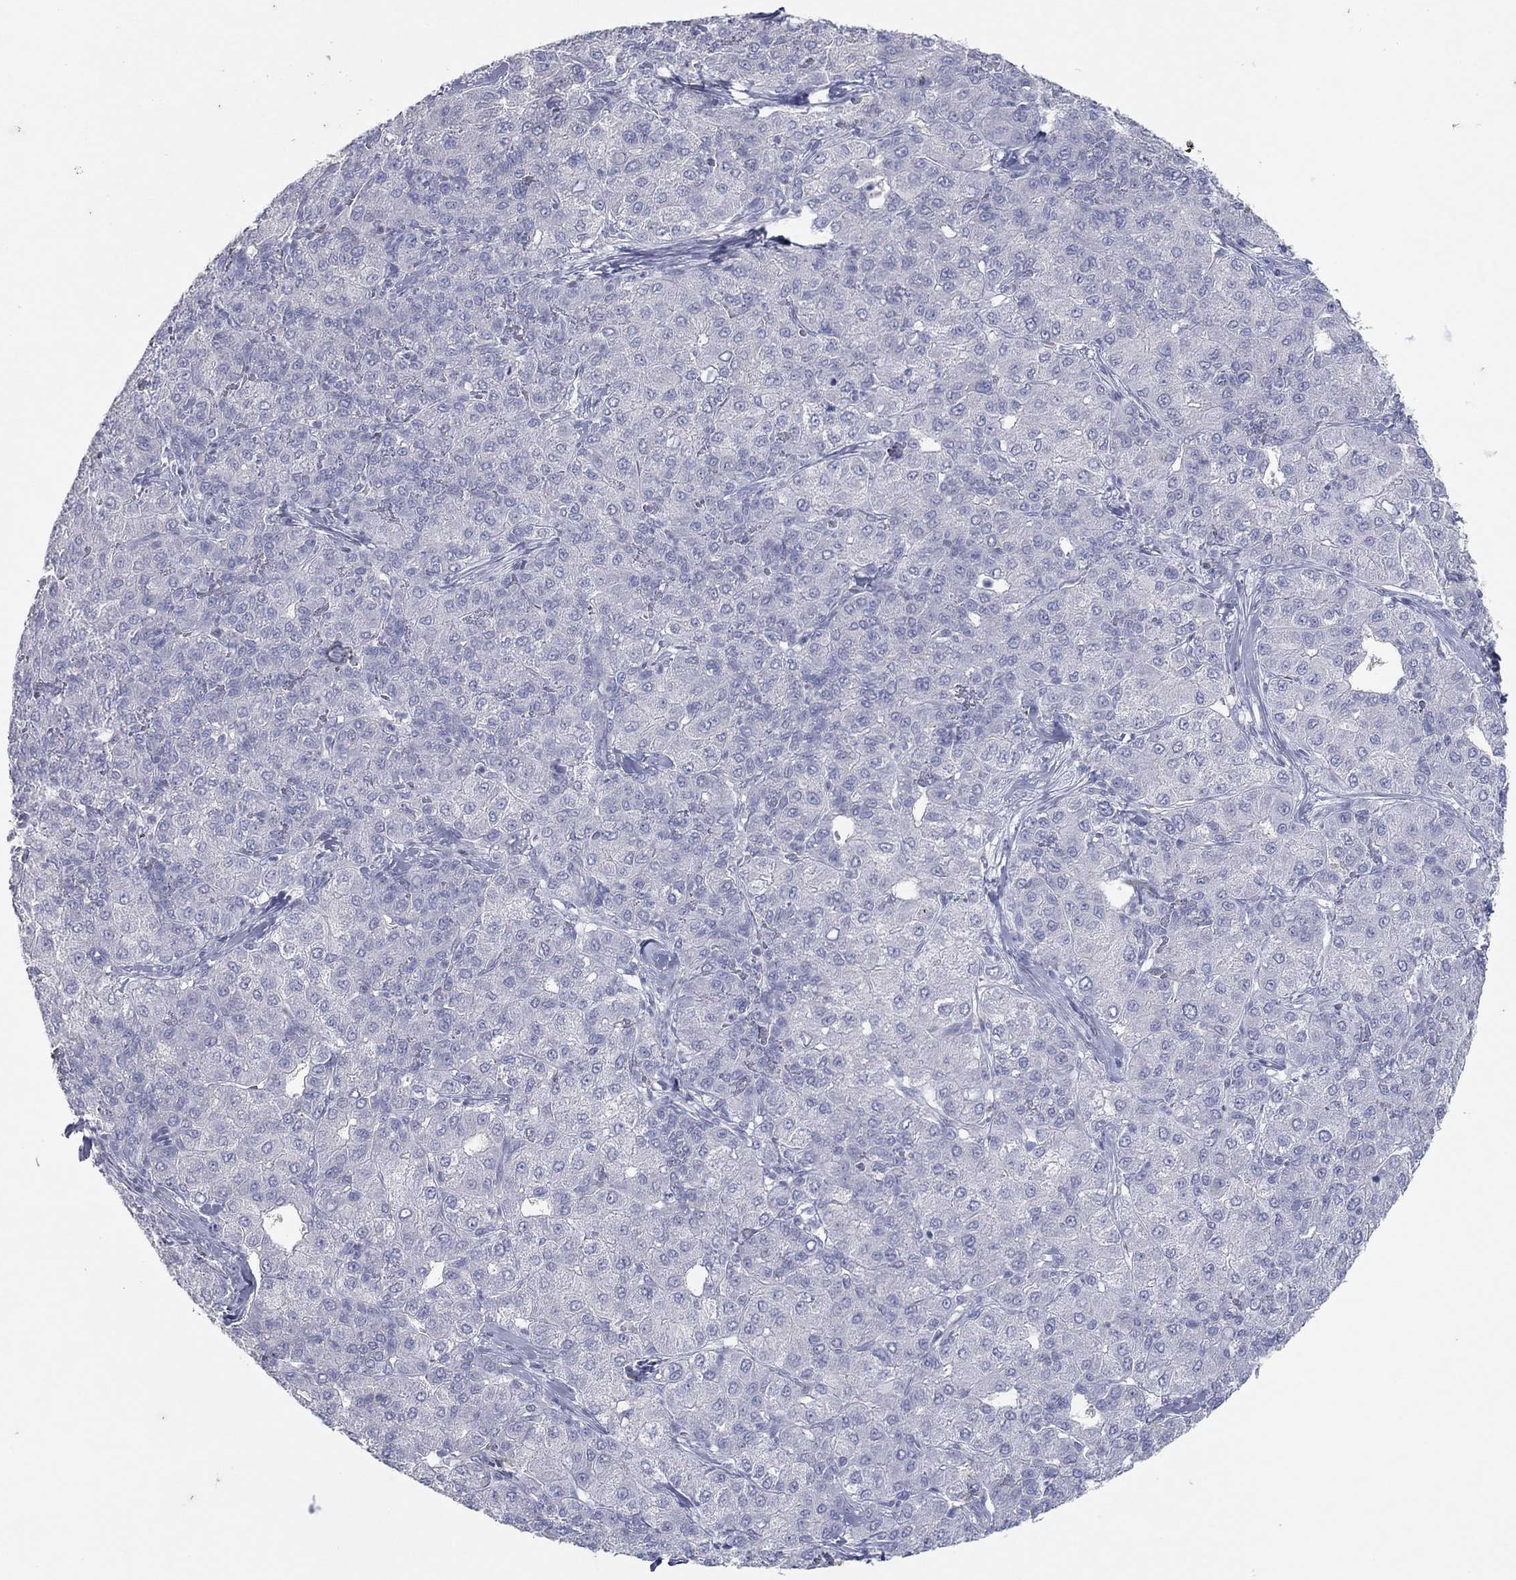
{"staining": {"intensity": "negative", "quantity": "none", "location": "none"}, "tissue": "liver cancer", "cell_type": "Tumor cells", "image_type": "cancer", "snomed": [{"axis": "morphology", "description": "Carcinoma, Hepatocellular, NOS"}, {"axis": "topography", "description": "Liver"}], "caption": "Image shows no significant protein staining in tumor cells of liver hepatocellular carcinoma. (IHC, brightfield microscopy, high magnification).", "gene": "CPT1B", "patient": {"sex": "male", "age": 65}}